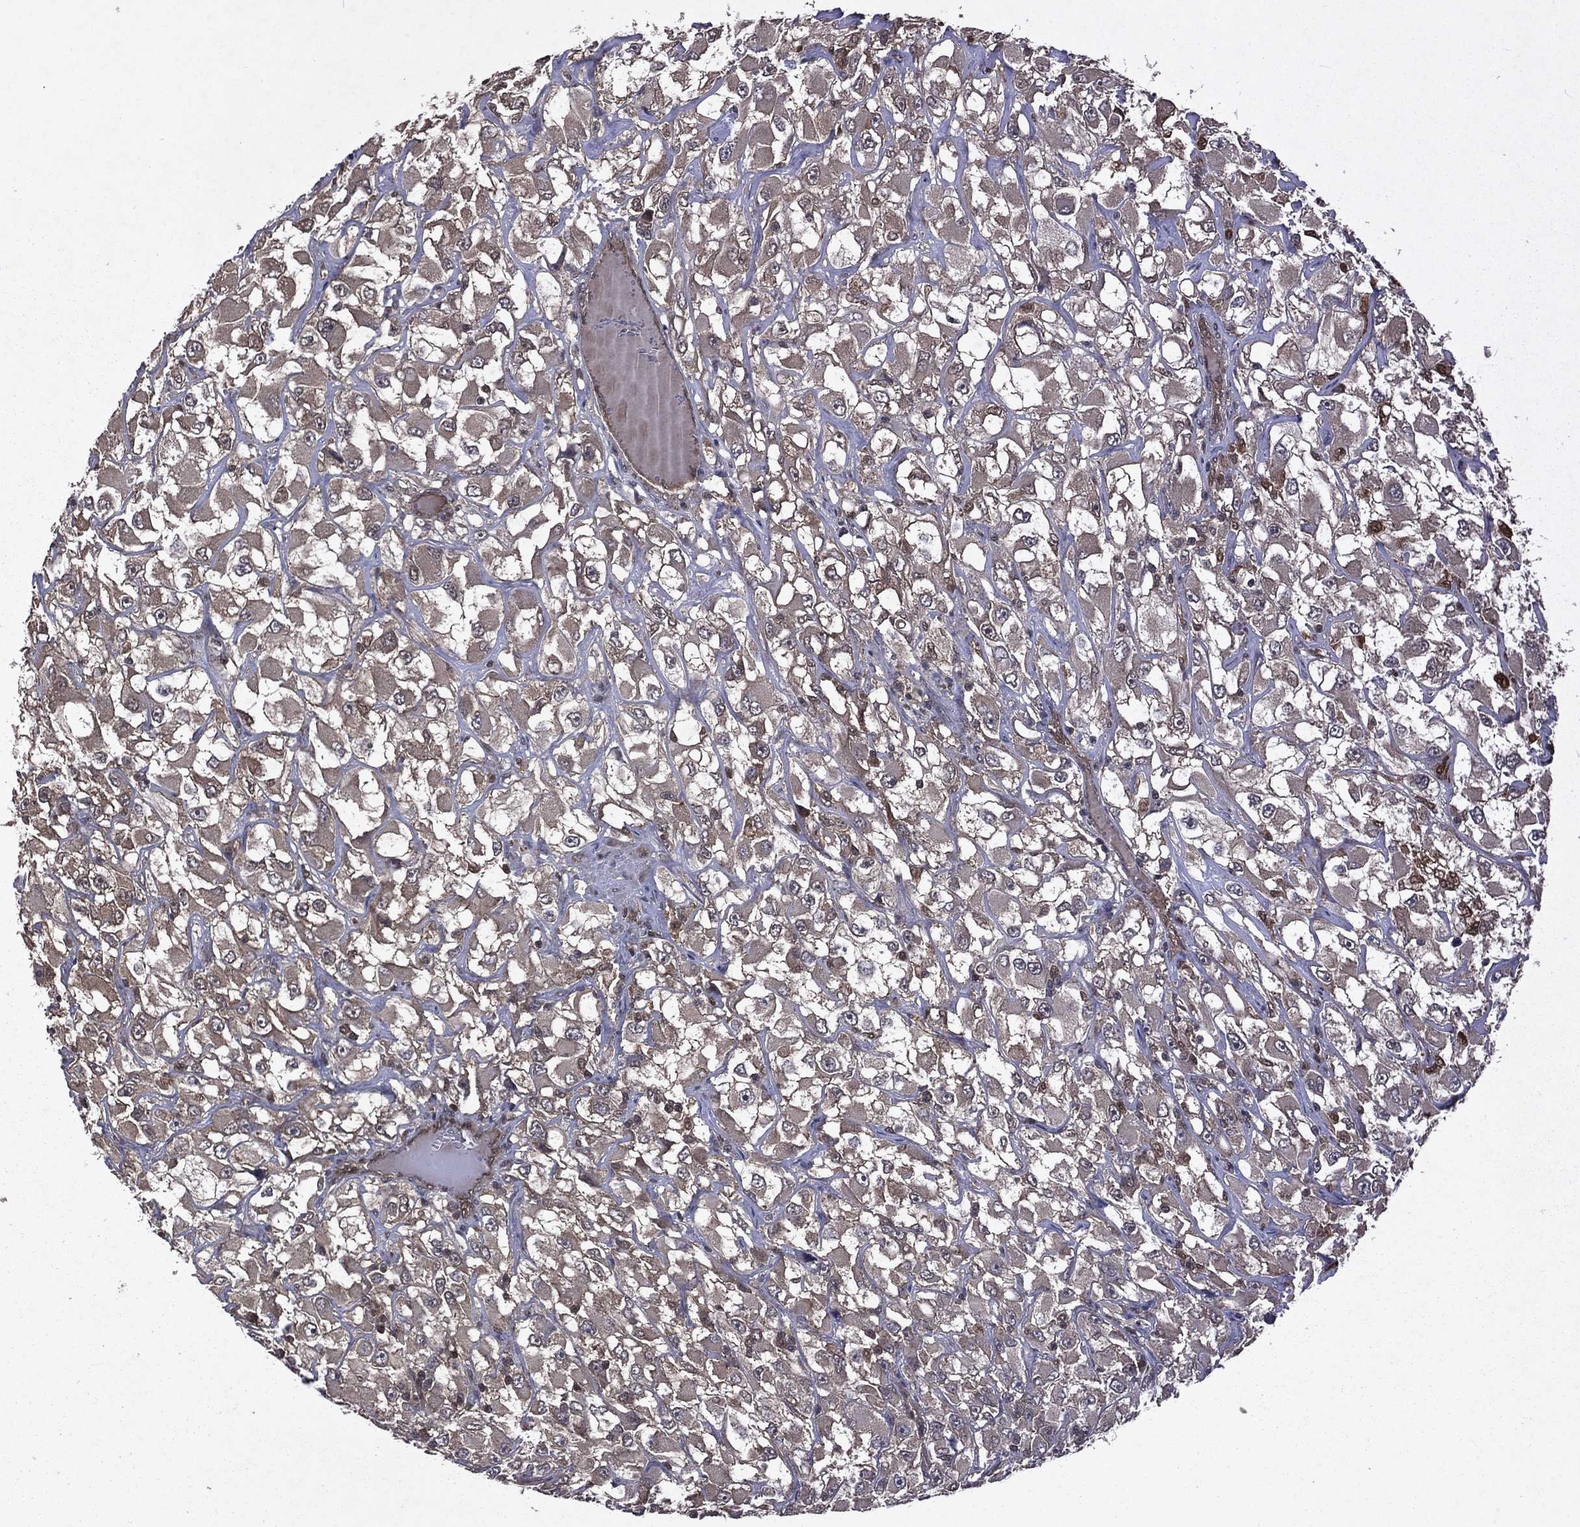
{"staining": {"intensity": "negative", "quantity": "none", "location": "none"}, "tissue": "renal cancer", "cell_type": "Tumor cells", "image_type": "cancer", "snomed": [{"axis": "morphology", "description": "Adenocarcinoma, NOS"}, {"axis": "topography", "description": "Kidney"}], "caption": "Renal adenocarcinoma was stained to show a protein in brown. There is no significant positivity in tumor cells.", "gene": "FGD1", "patient": {"sex": "female", "age": 52}}